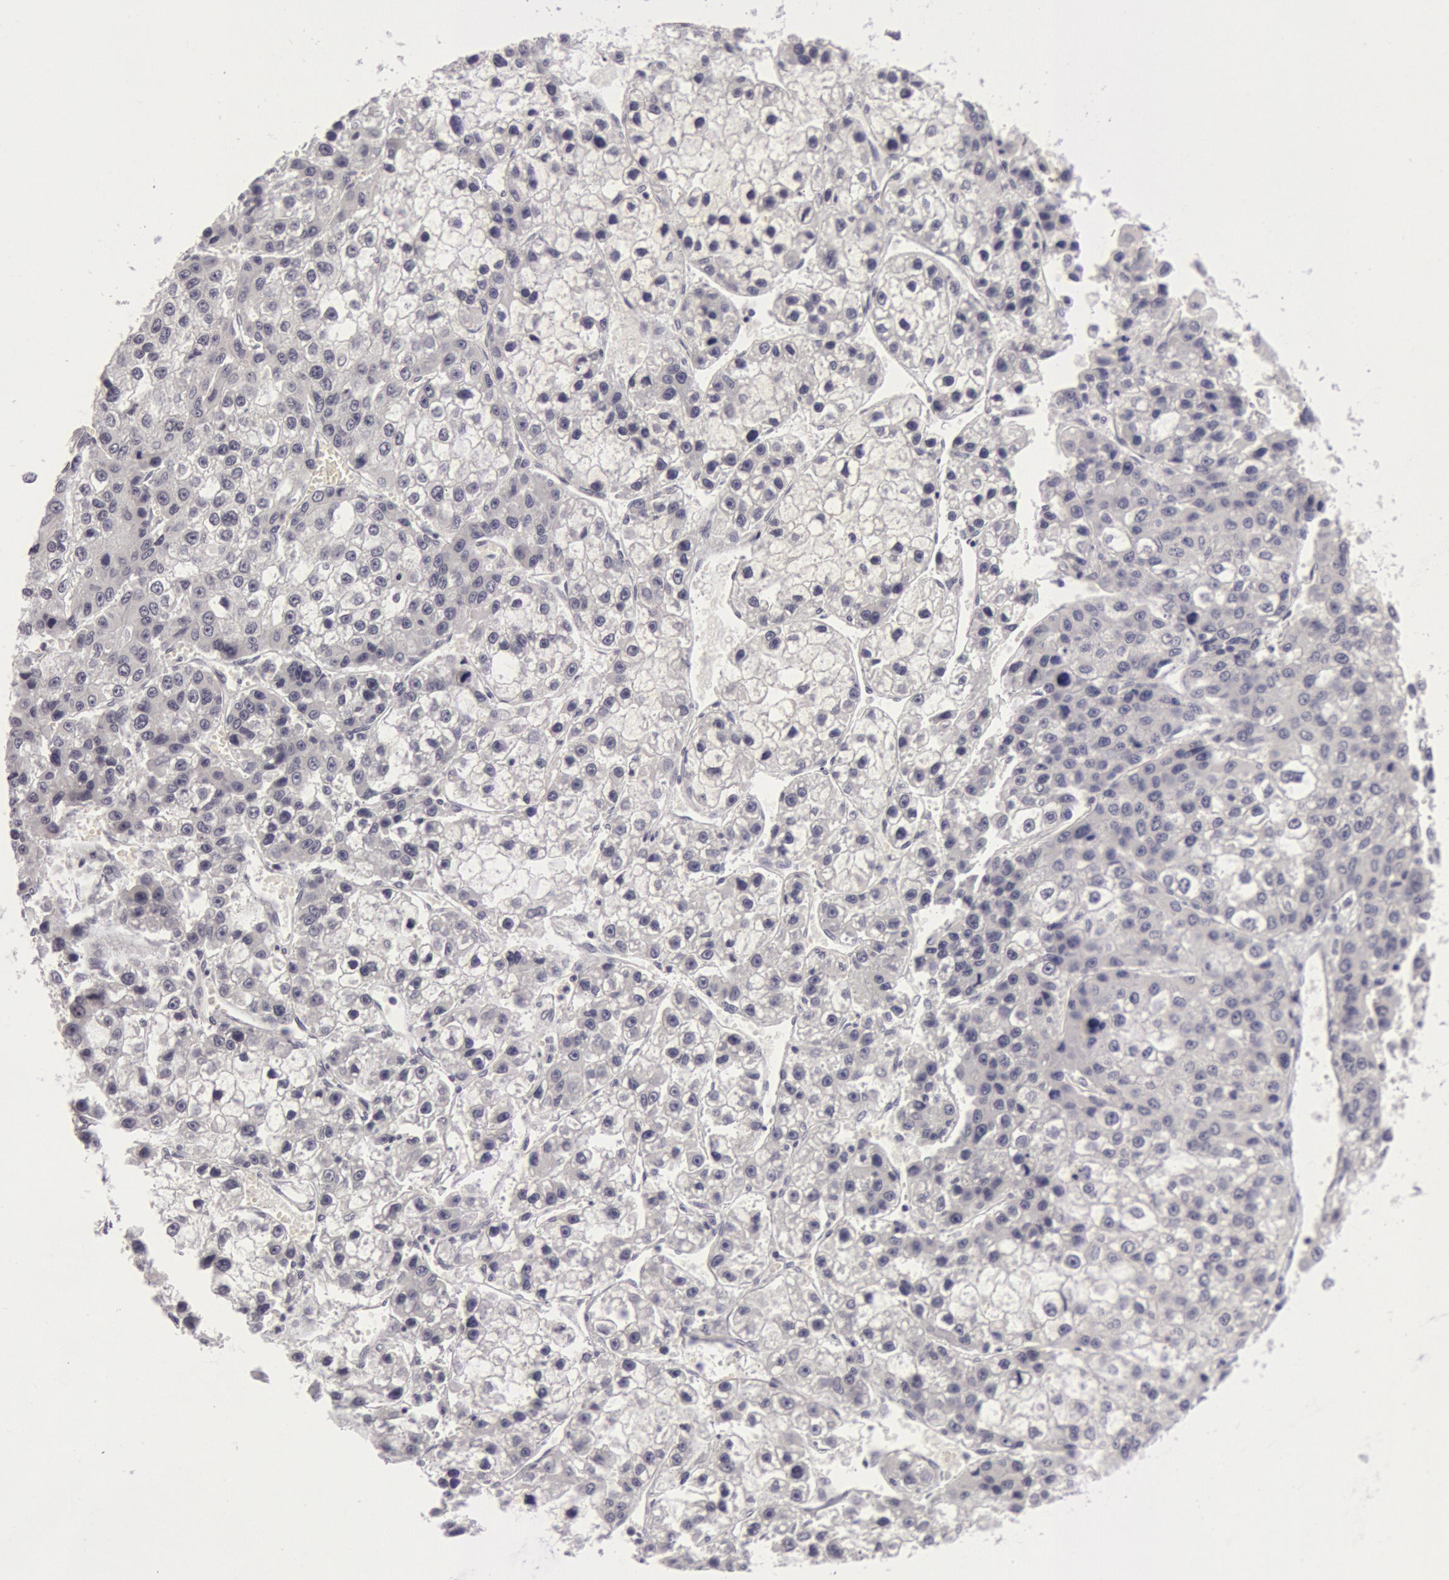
{"staining": {"intensity": "negative", "quantity": "none", "location": "none"}, "tissue": "liver cancer", "cell_type": "Tumor cells", "image_type": "cancer", "snomed": [{"axis": "morphology", "description": "Carcinoma, Hepatocellular, NOS"}, {"axis": "topography", "description": "Liver"}], "caption": "The micrograph exhibits no significant staining in tumor cells of liver cancer (hepatocellular carcinoma). (DAB immunohistochemistry with hematoxylin counter stain).", "gene": "KRT16", "patient": {"sex": "female", "age": 66}}